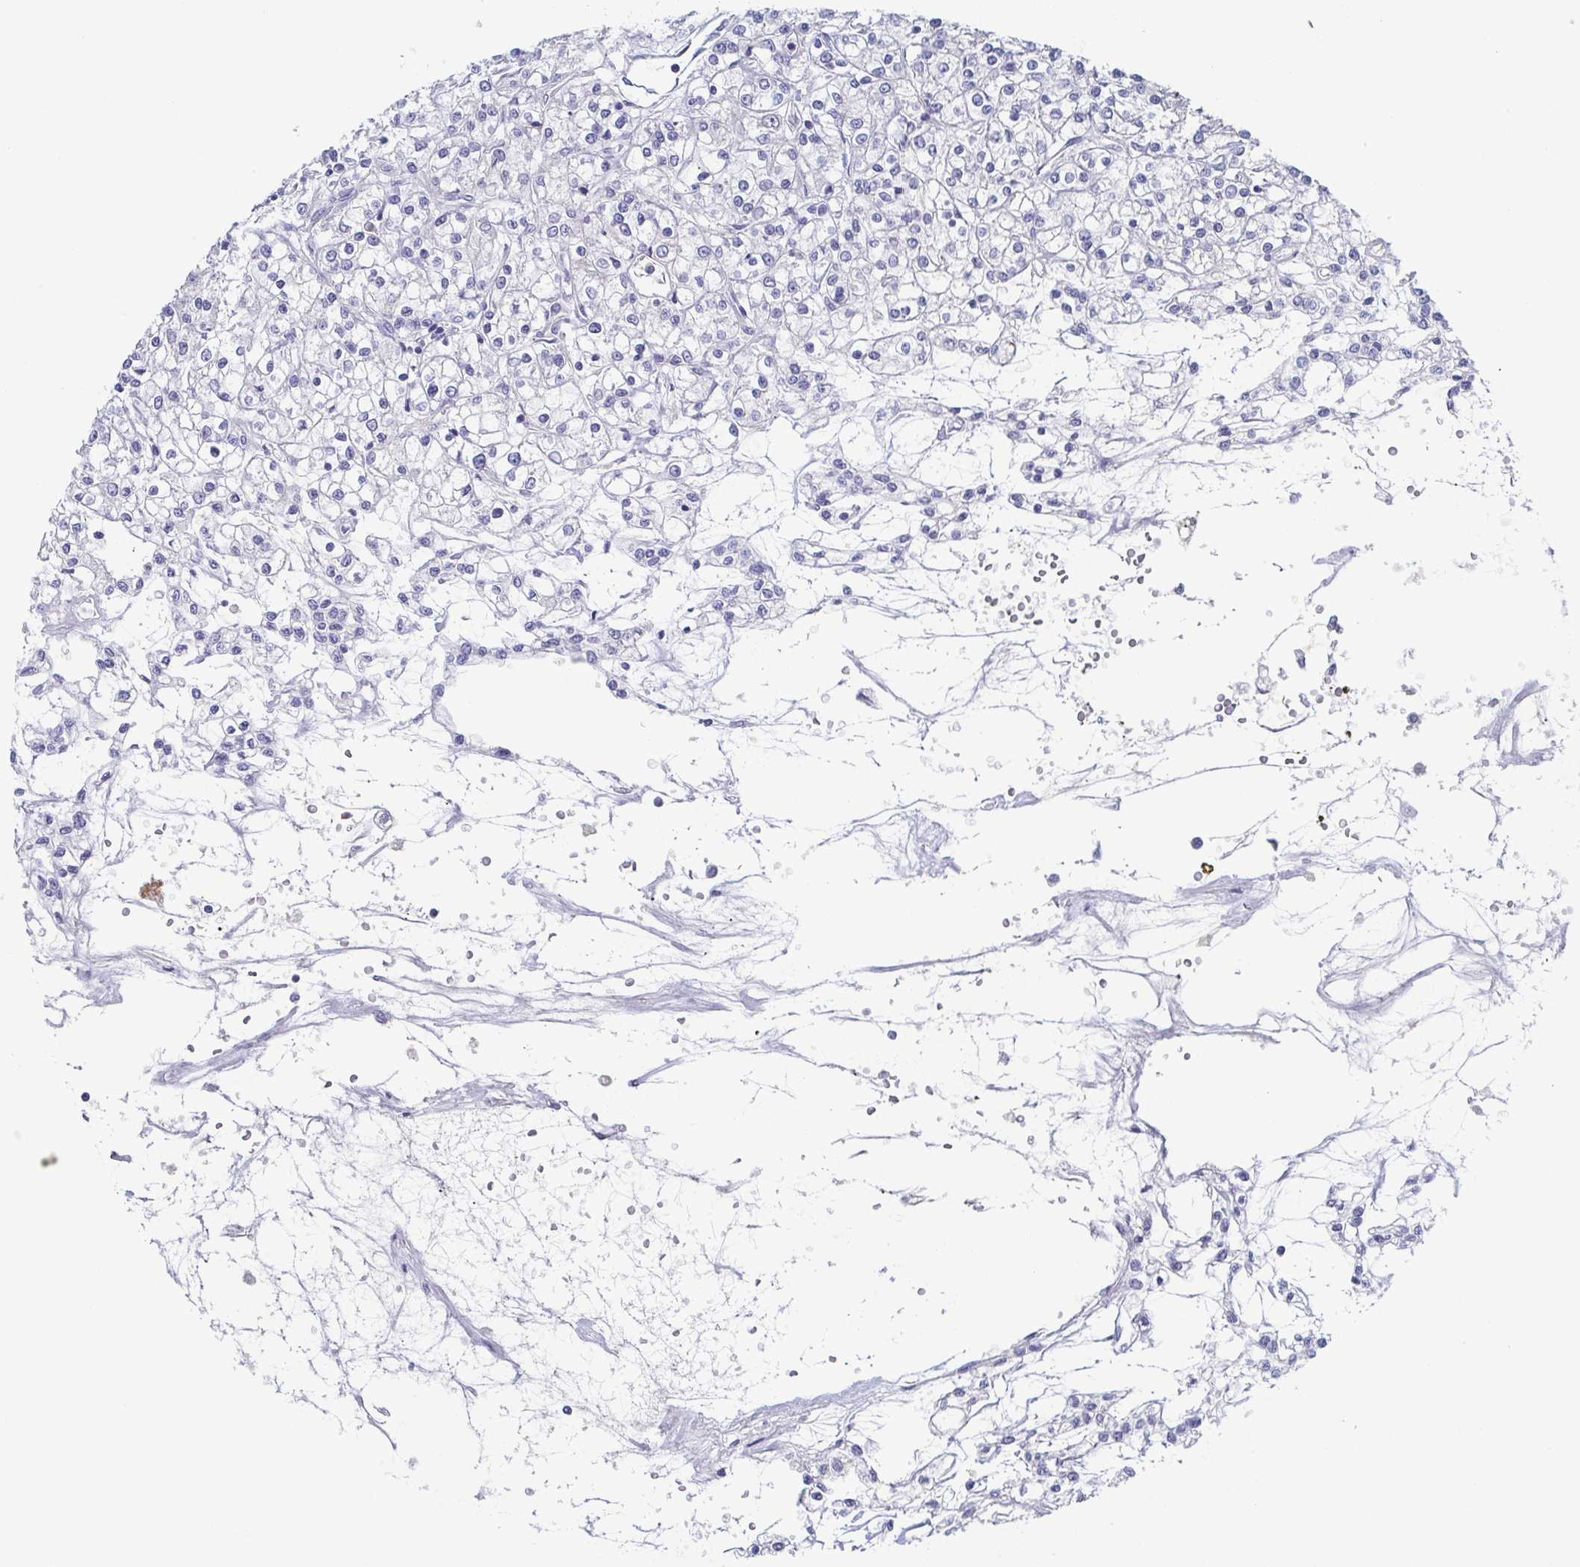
{"staining": {"intensity": "negative", "quantity": "none", "location": "none"}, "tissue": "renal cancer", "cell_type": "Tumor cells", "image_type": "cancer", "snomed": [{"axis": "morphology", "description": "Adenocarcinoma, NOS"}, {"axis": "topography", "description": "Kidney"}], "caption": "Immunohistochemistry image of neoplastic tissue: renal cancer (adenocarcinoma) stained with DAB (3,3'-diaminobenzidine) exhibits no significant protein positivity in tumor cells.", "gene": "RHOV", "patient": {"sex": "female", "age": 59}}